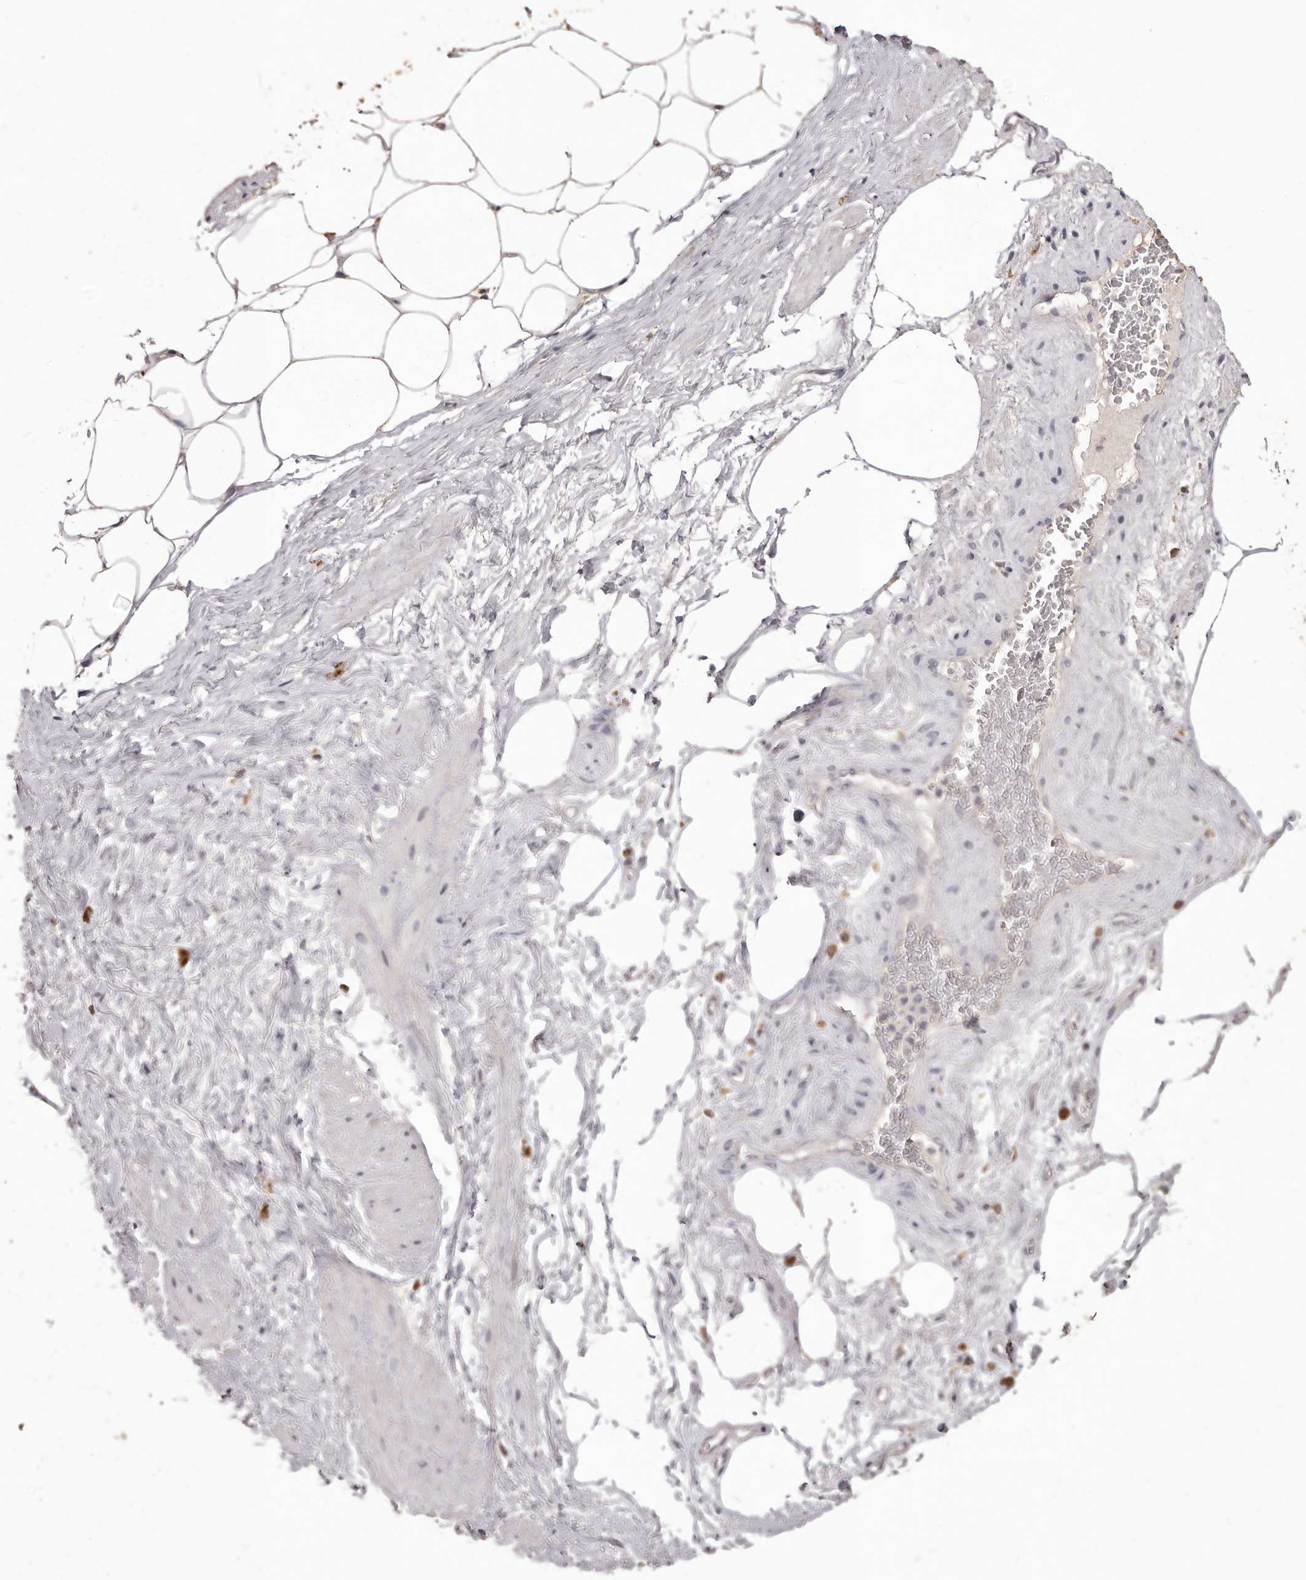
{"staining": {"intensity": "weak", "quantity": ">75%", "location": "cytoplasmic/membranous"}, "tissue": "adipose tissue", "cell_type": "Adipocytes", "image_type": "normal", "snomed": [{"axis": "morphology", "description": "Normal tissue, NOS"}, {"axis": "morphology", "description": "Adenocarcinoma, Low grade"}, {"axis": "topography", "description": "Prostate"}, {"axis": "topography", "description": "Peripheral nerve tissue"}], "caption": "Adipocytes demonstrate weak cytoplasmic/membranous staining in approximately >75% of cells in benign adipose tissue.", "gene": "PRSS27", "patient": {"sex": "male", "age": 63}}